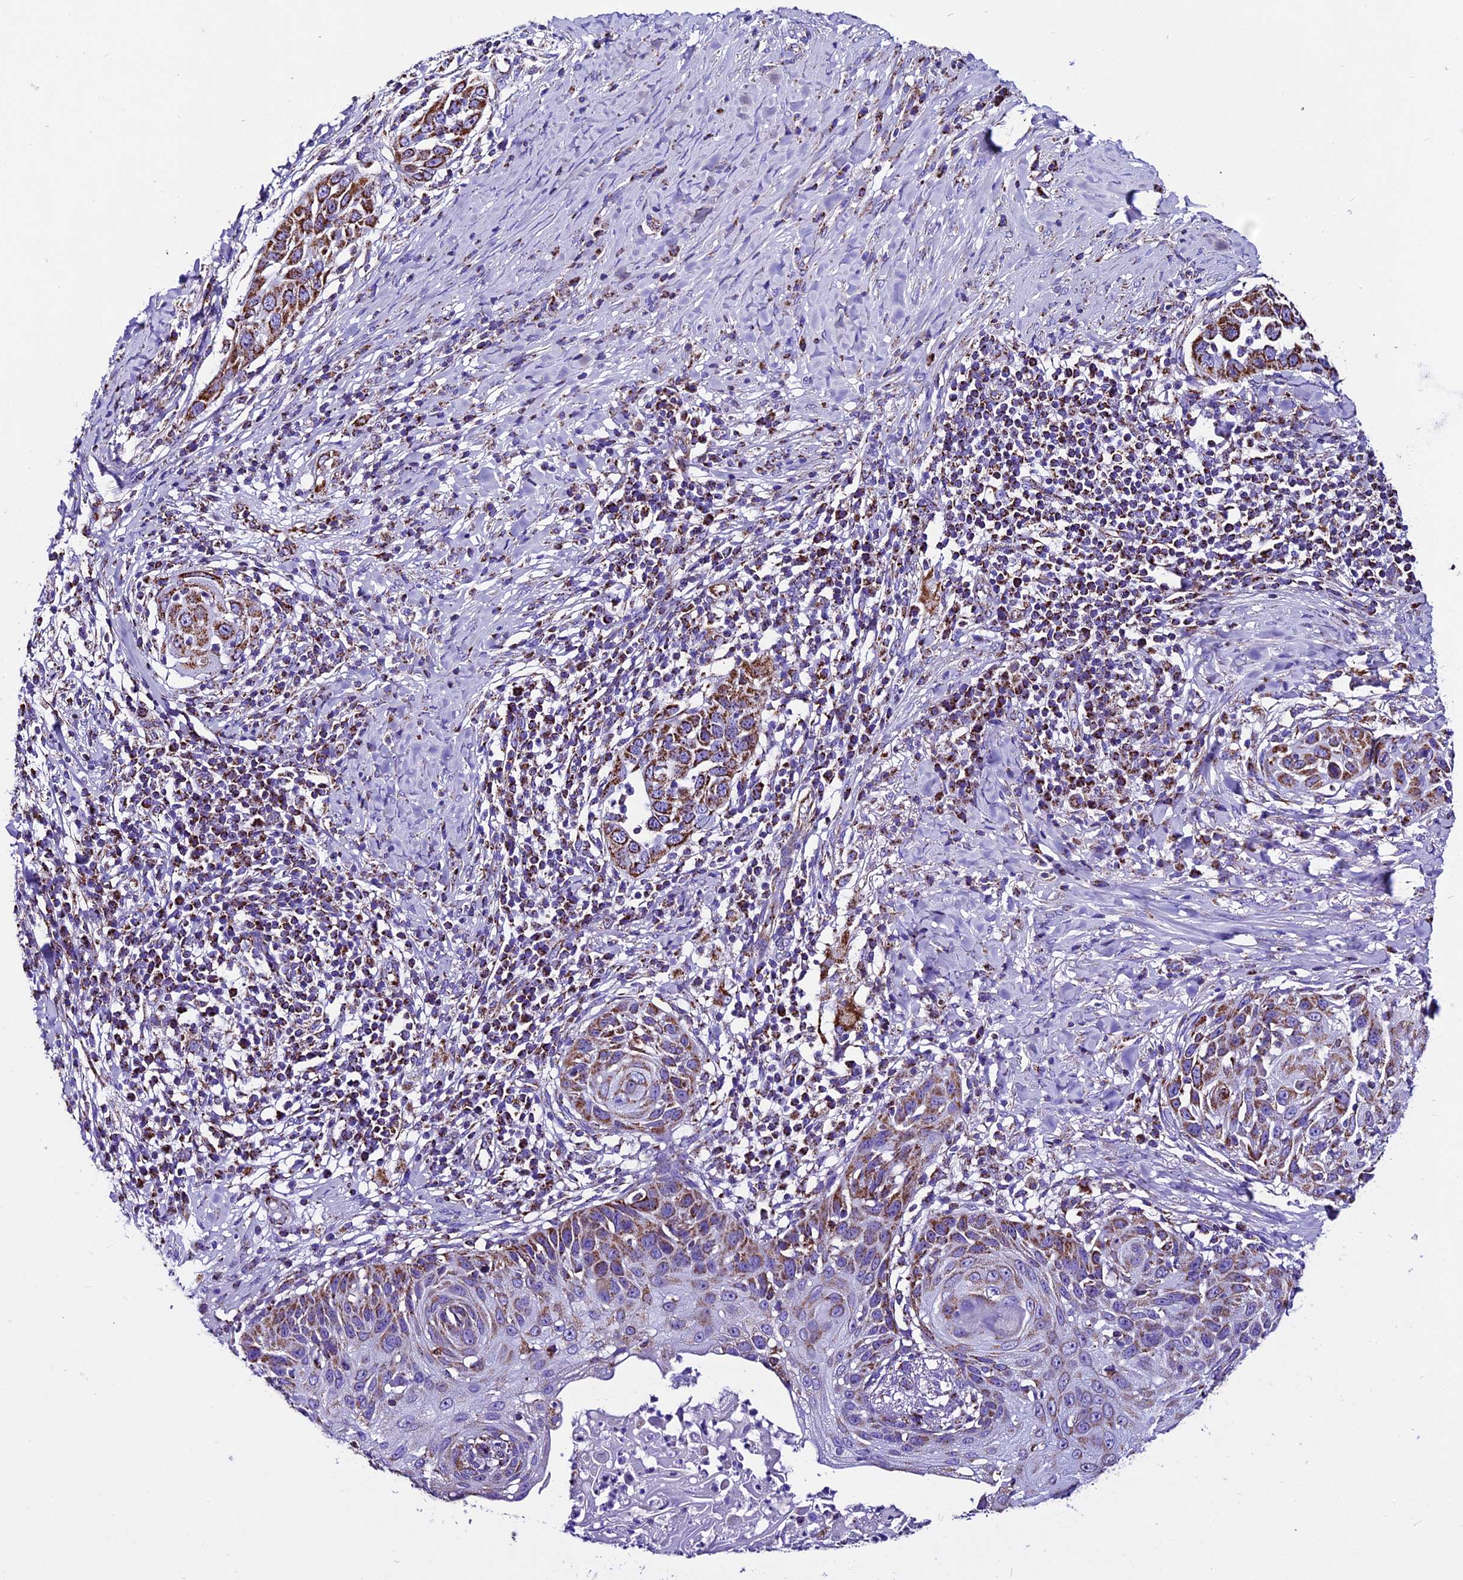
{"staining": {"intensity": "strong", "quantity": ">75%", "location": "cytoplasmic/membranous"}, "tissue": "skin cancer", "cell_type": "Tumor cells", "image_type": "cancer", "snomed": [{"axis": "morphology", "description": "Squamous cell carcinoma, NOS"}, {"axis": "topography", "description": "Skin"}], "caption": "Immunohistochemical staining of human skin cancer displays high levels of strong cytoplasmic/membranous expression in about >75% of tumor cells.", "gene": "DCAF5", "patient": {"sex": "female", "age": 44}}